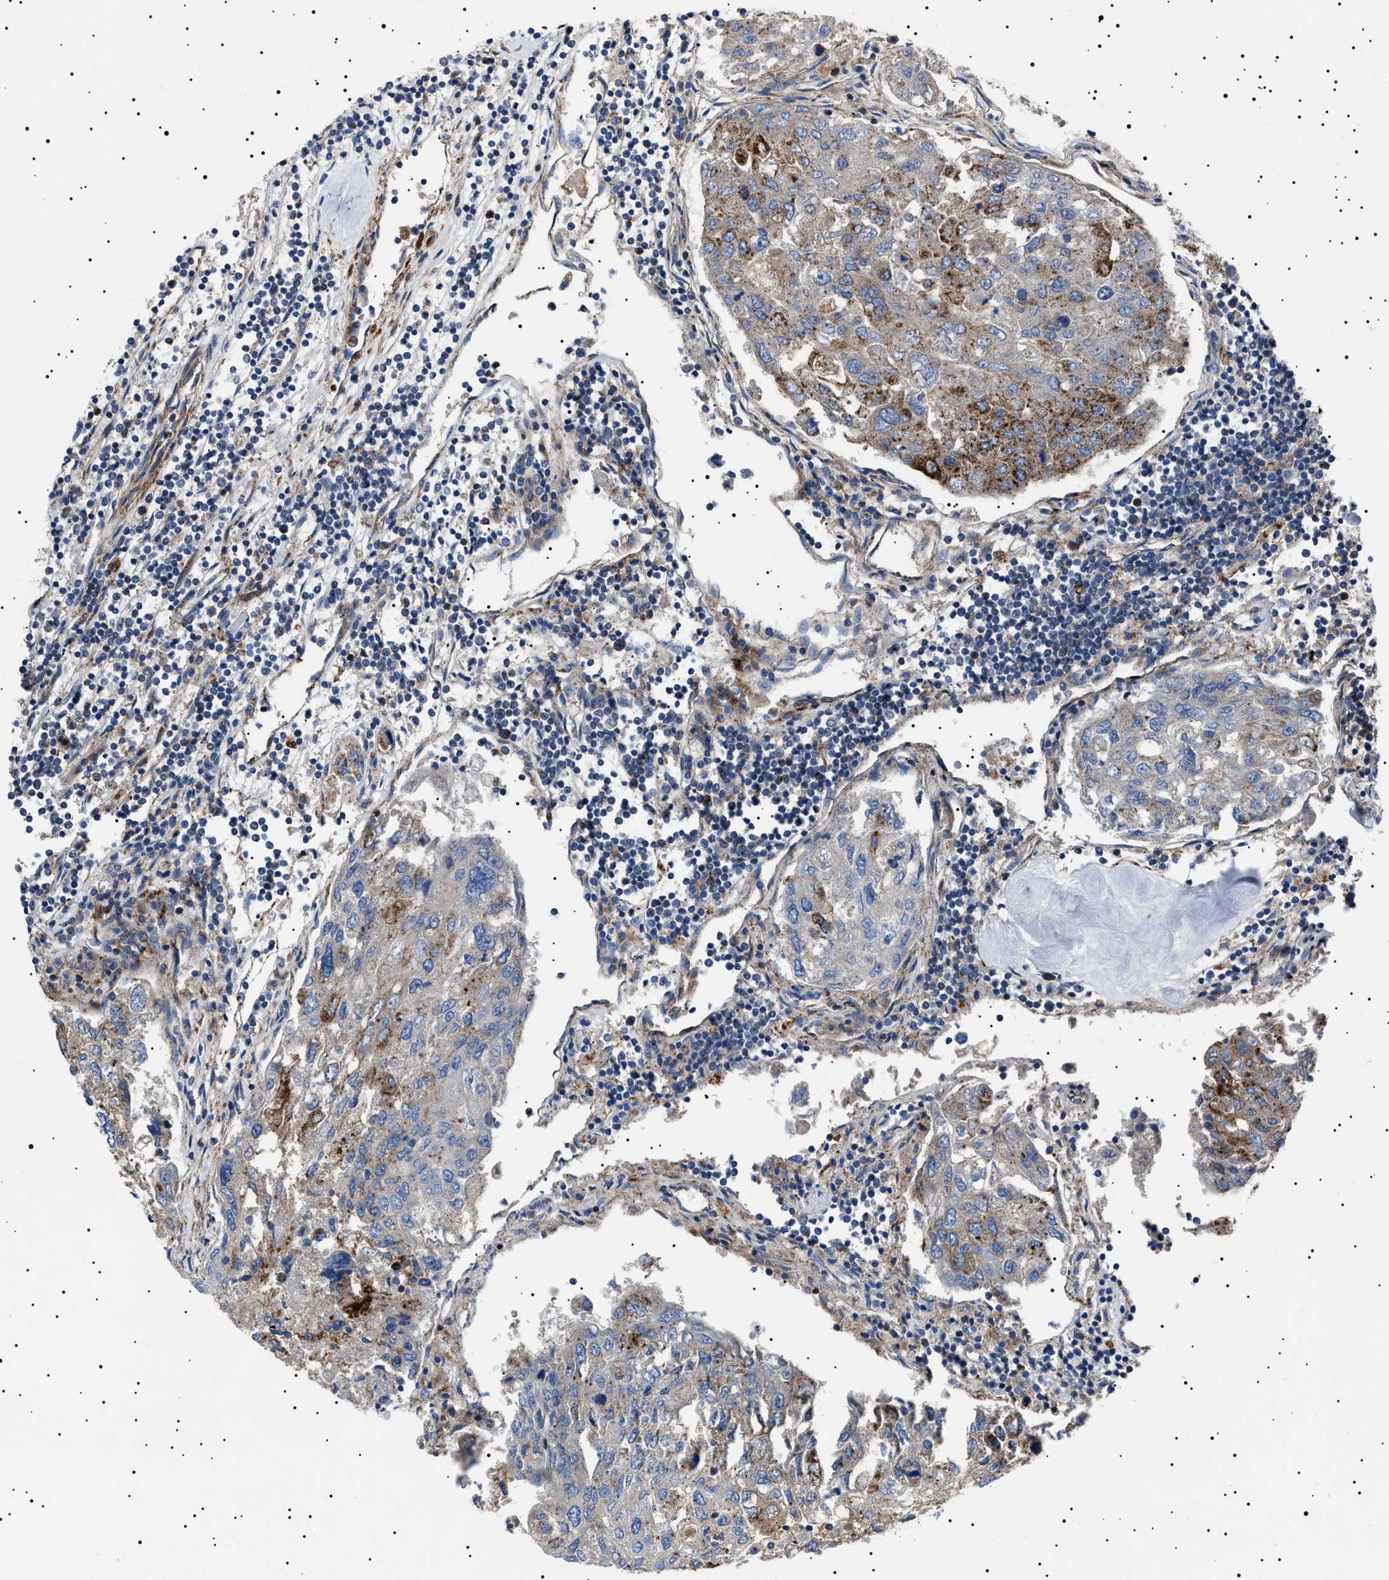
{"staining": {"intensity": "strong", "quantity": "<25%", "location": "cytoplasmic/membranous"}, "tissue": "urothelial cancer", "cell_type": "Tumor cells", "image_type": "cancer", "snomed": [{"axis": "morphology", "description": "Urothelial carcinoma, High grade"}, {"axis": "topography", "description": "Lymph node"}, {"axis": "topography", "description": "Urinary bladder"}], "caption": "DAB immunohistochemical staining of human urothelial cancer demonstrates strong cytoplasmic/membranous protein staining in about <25% of tumor cells.", "gene": "NEU1", "patient": {"sex": "male", "age": 51}}